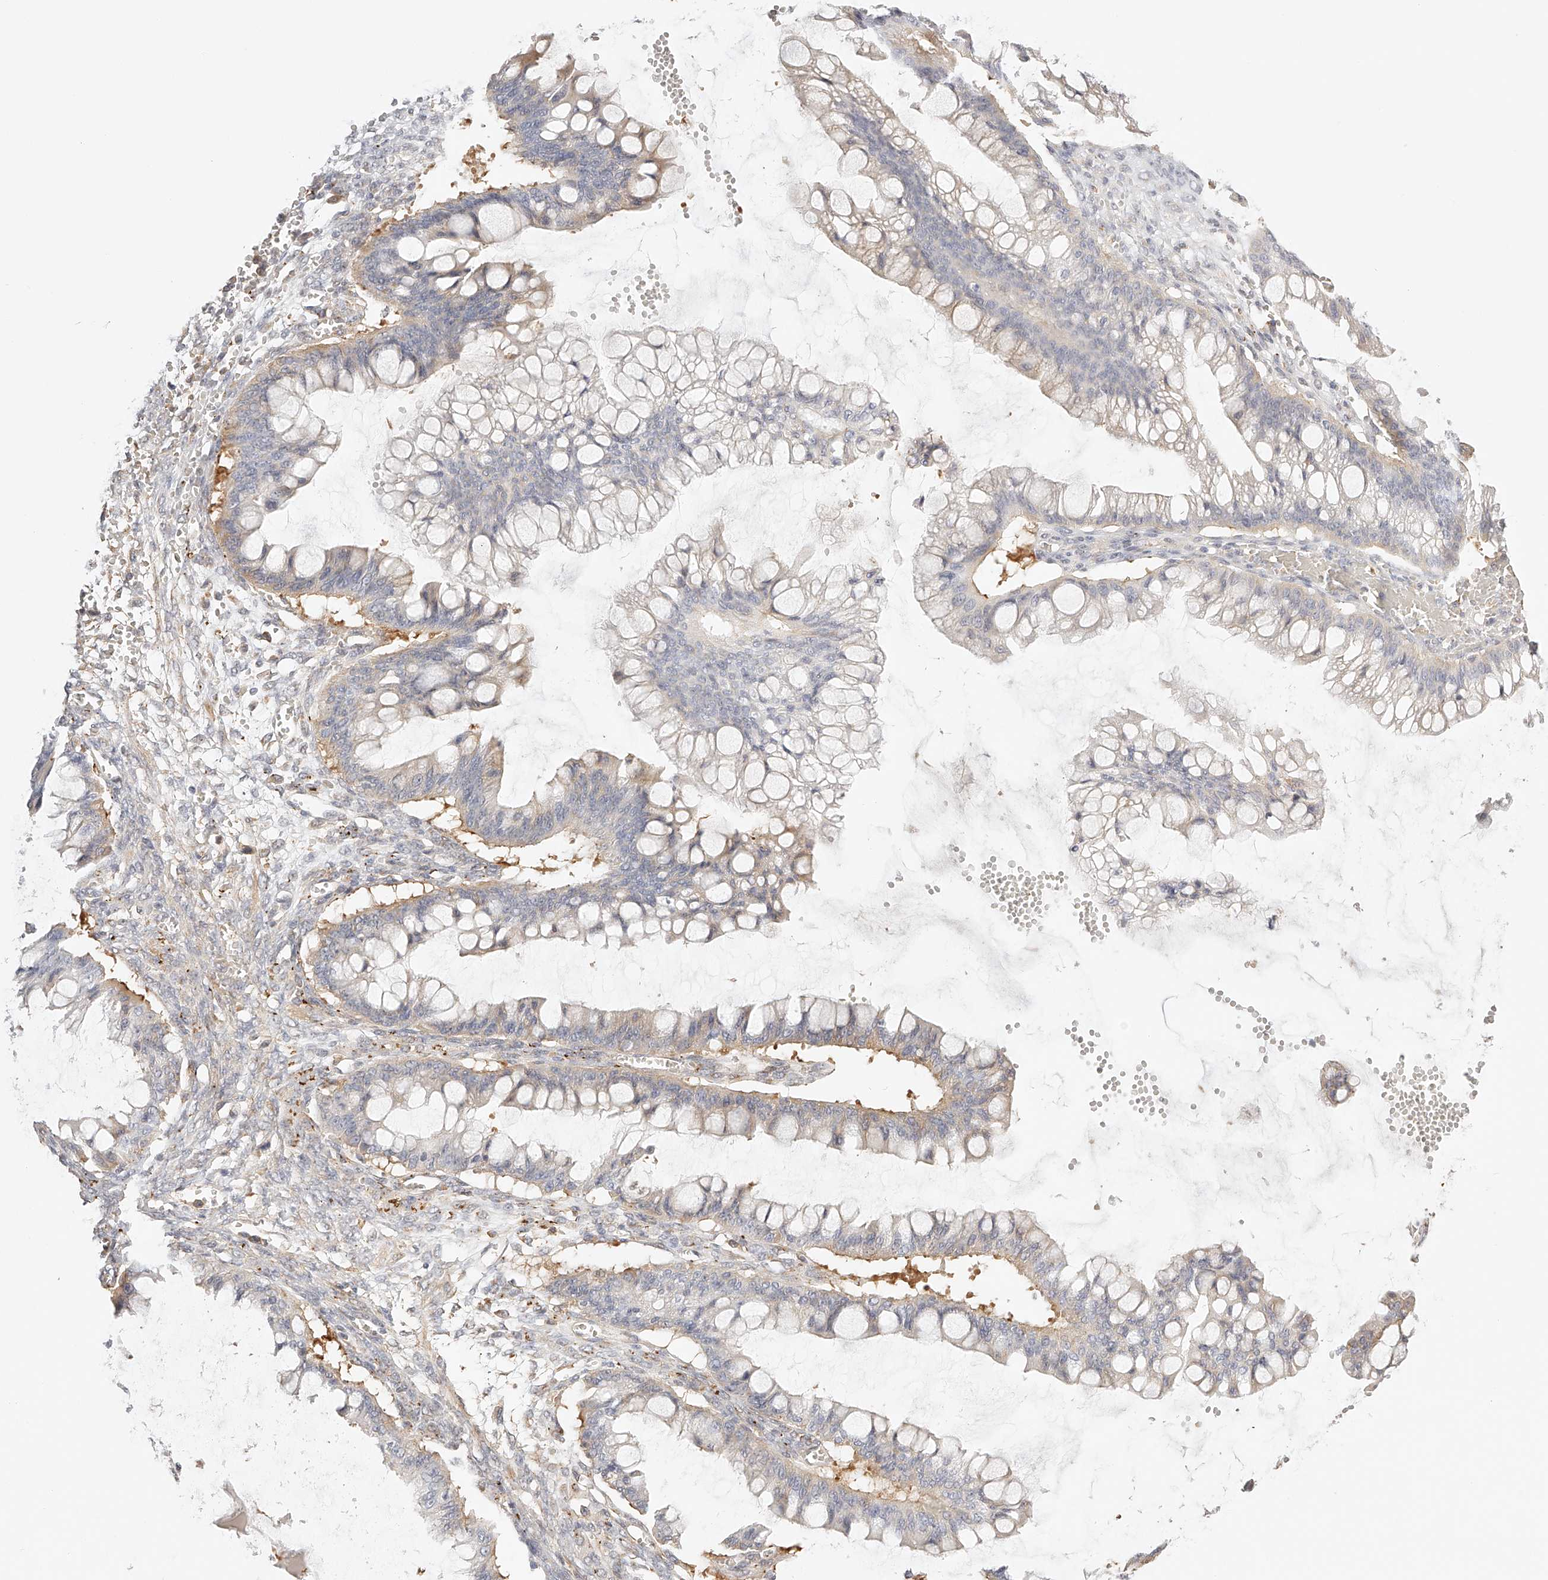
{"staining": {"intensity": "negative", "quantity": "none", "location": "none"}, "tissue": "ovarian cancer", "cell_type": "Tumor cells", "image_type": "cancer", "snomed": [{"axis": "morphology", "description": "Cystadenocarcinoma, mucinous, NOS"}, {"axis": "topography", "description": "Ovary"}], "caption": "IHC of human ovarian cancer shows no expression in tumor cells.", "gene": "SYNC", "patient": {"sex": "female", "age": 73}}